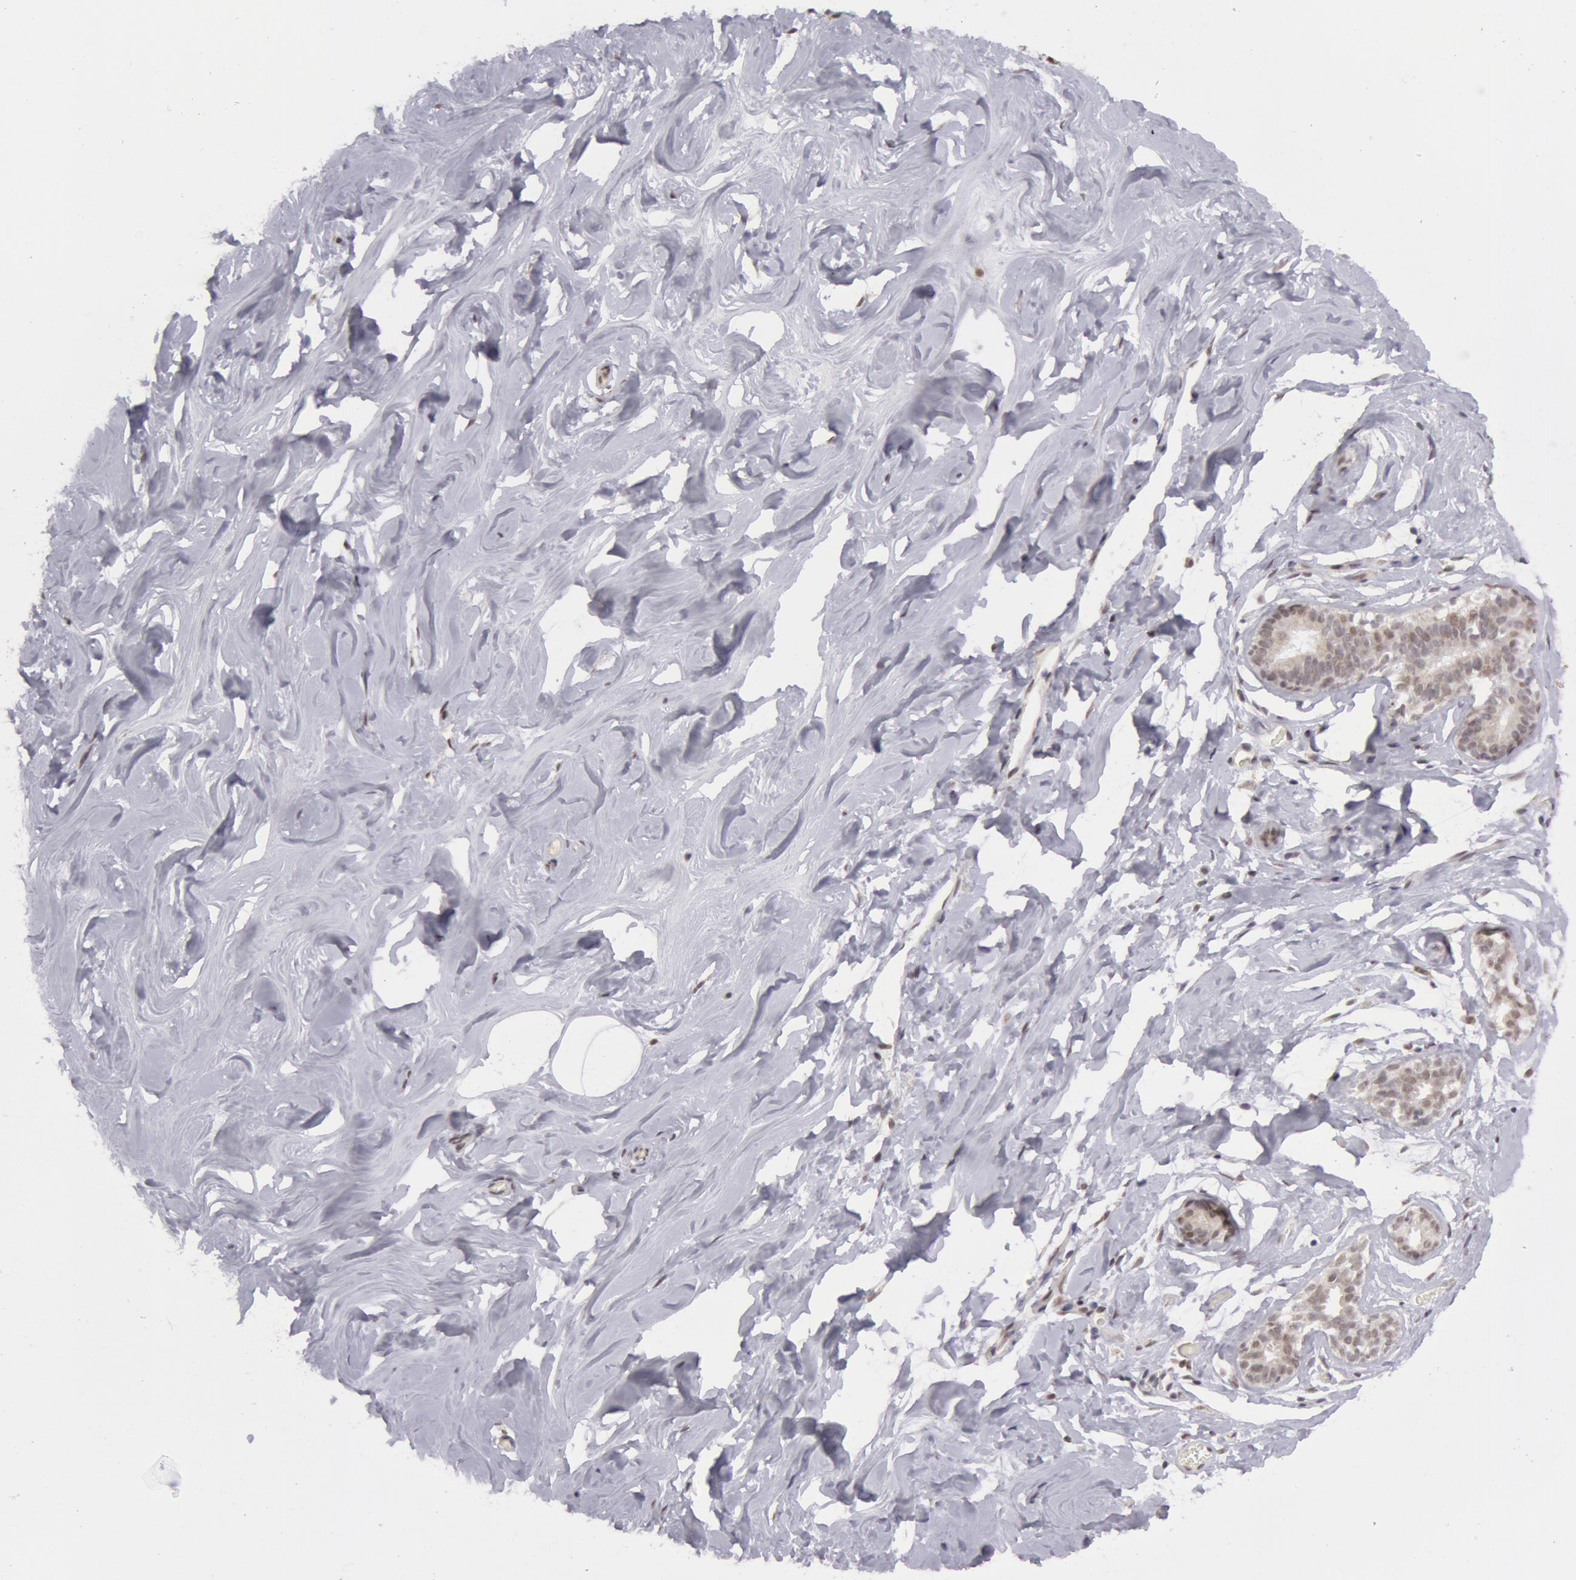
{"staining": {"intensity": "negative", "quantity": "none", "location": "none"}, "tissue": "breast", "cell_type": "Adipocytes", "image_type": "normal", "snomed": [{"axis": "morphology", "description": "Normal tissue, NOS"}, {"axis": "morphology", "description": "Fibrosis, NOS"}, {"axis": "topography", "description": "Breast"}], "caption": "IHC of benign human breast shows no expression in adipocytes. Brightfield microscopy of immunohistochemistry (IHC) stained with DAB (brown) and hematoxylin (blue), captured at high magnification.", "gene": "VRTN", "patient": {"sex": "female", "age": 39}}